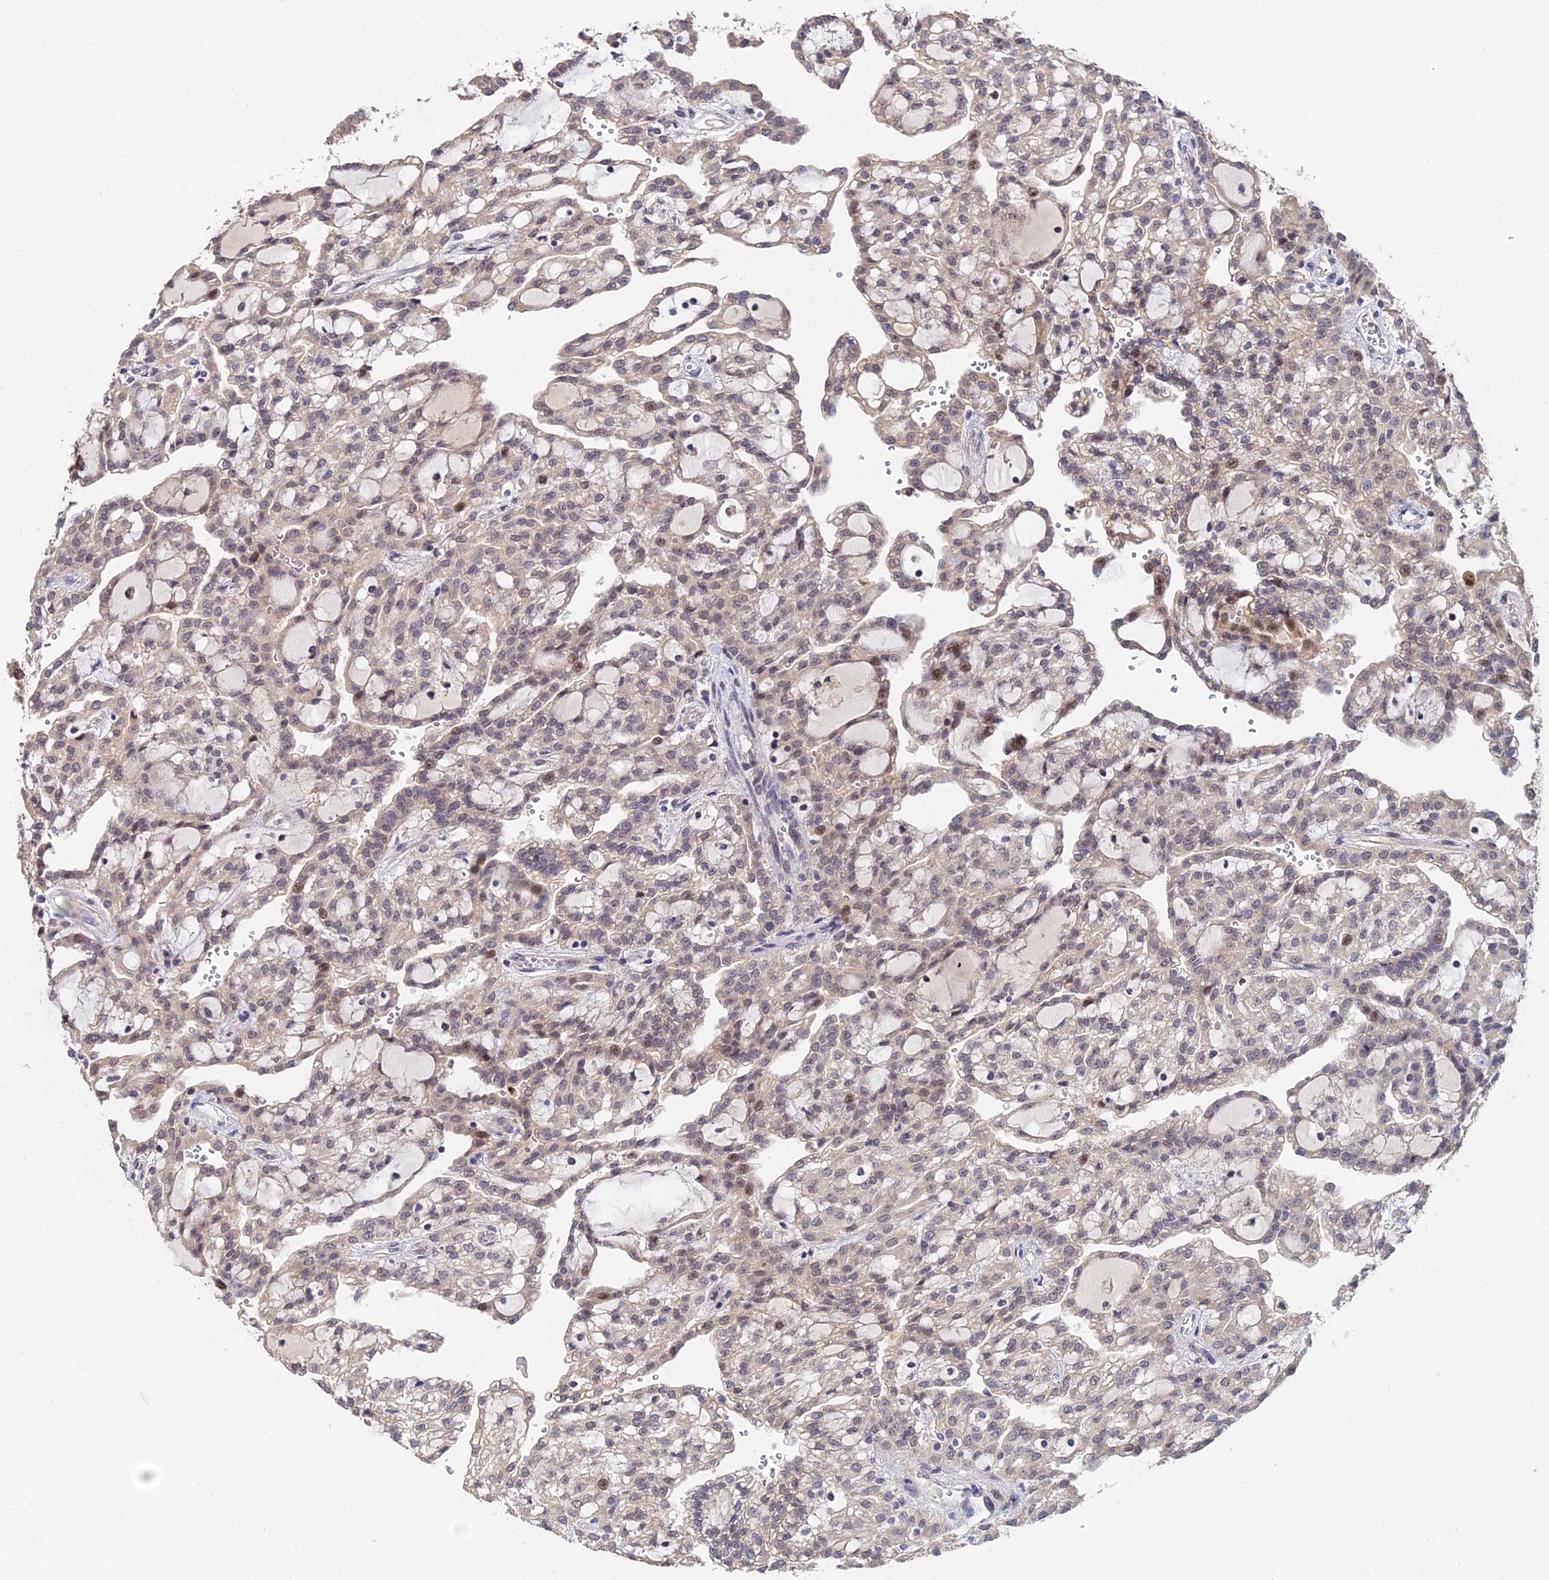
{"staining": {"intensity": "moderate", "quantity": "<25%", "location": "nuclear"}, "tissue": "renal cancer", "cell_type": "Tumor cells", "image_type": "cancer", "snomed": [{"axis": "morphology", "description": "Adenocarcinoma, NOS"}, {"axis": "topography", "description": "Kidney"}], "caption": "IHC micrograph of human adenocarcinoma (renal) stained for a protein (brown), which displays low levels of moderate nuclear expression in about <25% of tumor cells.", "gene": "ERCC5", "patient": {"sex": "male", "age": 63}}